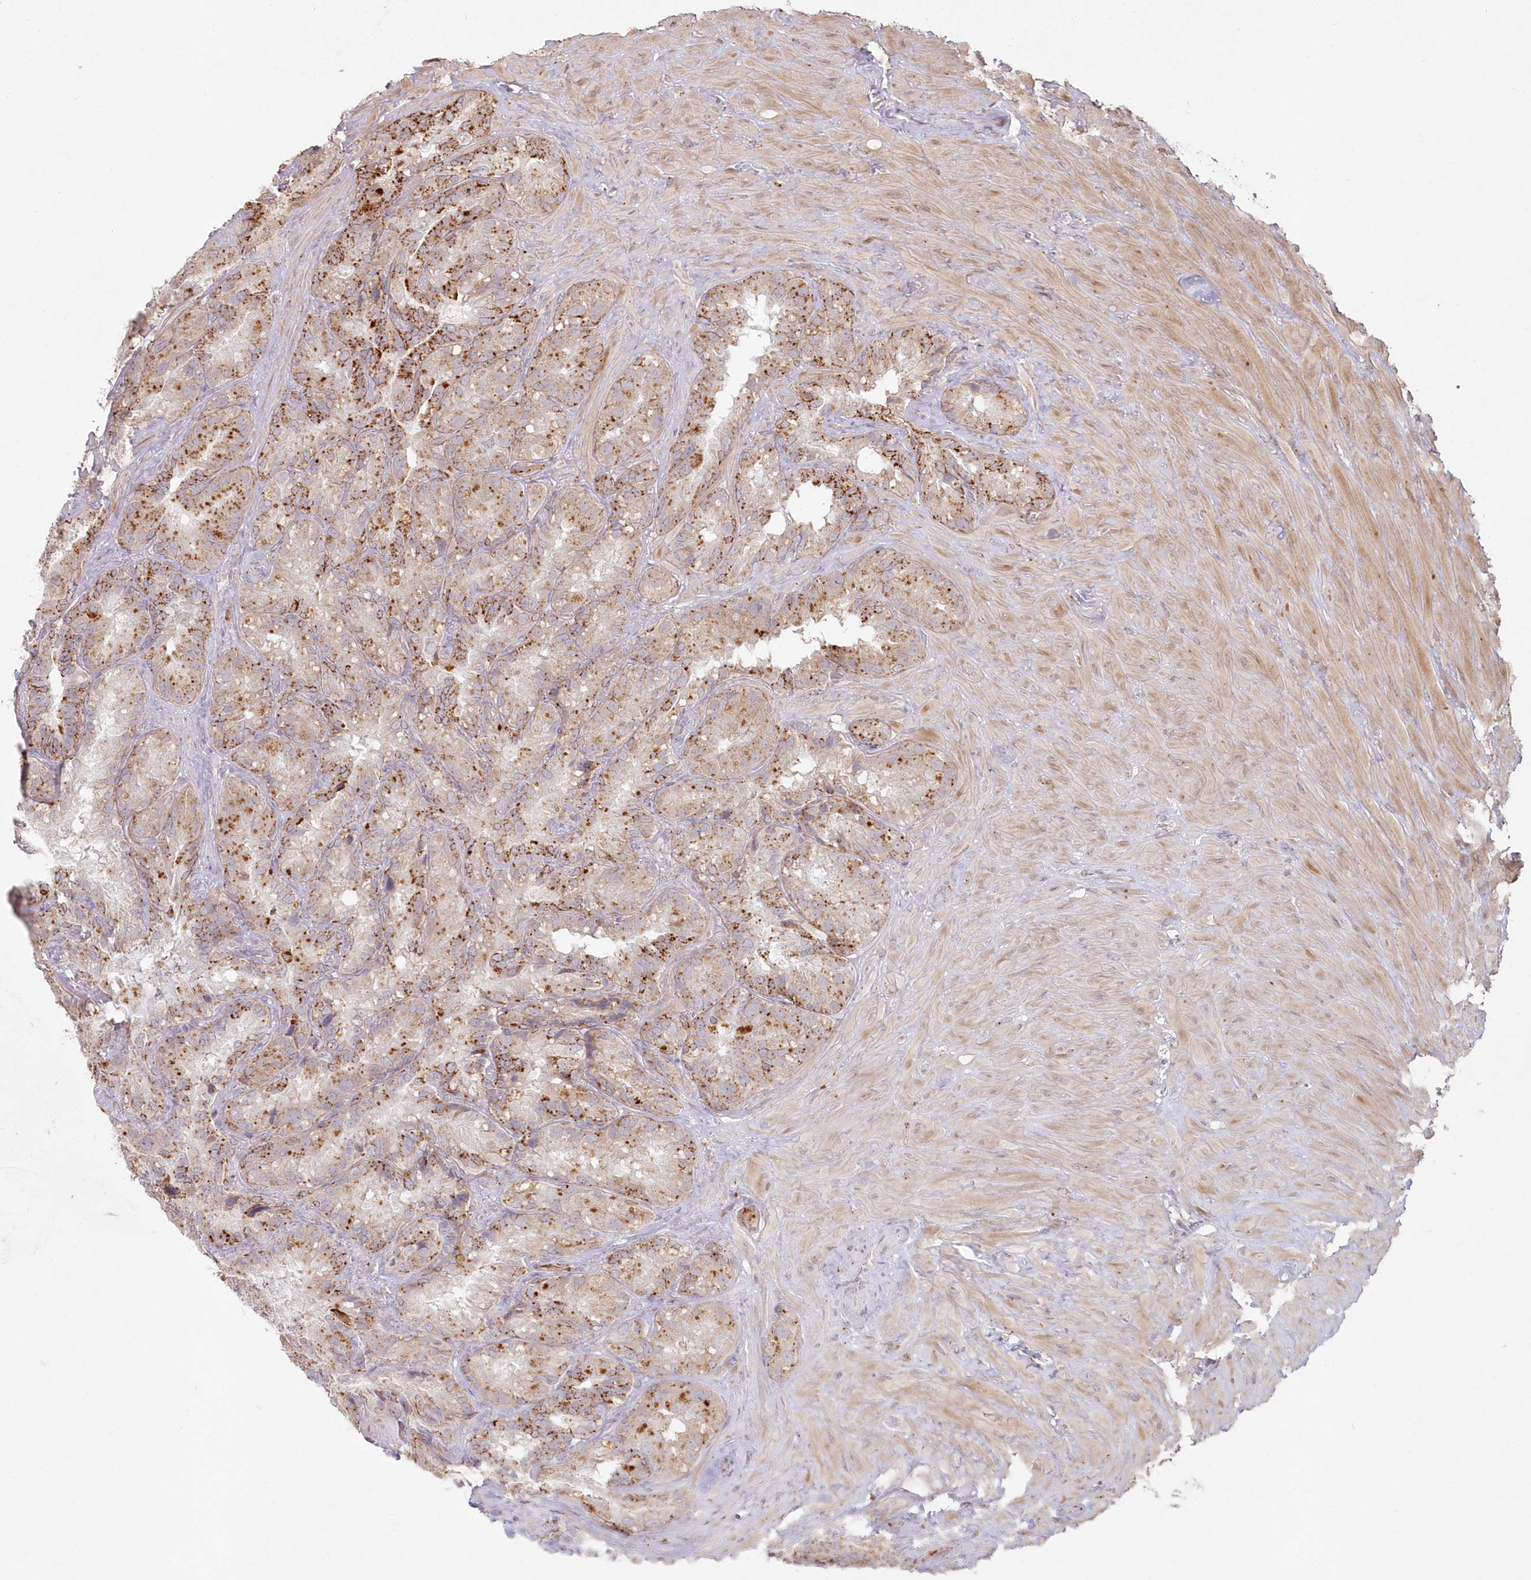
{"staining": {"intensity": "moderate", "quantity": ">75%", "location": "cytoplasmic/membranous"}, "tissue": "seminal vesicle", "cell_type": "Glandular cells", "image_type": "normal", "snomed": [{"axis": "morphology", "description": "Normal tissue, NOS"}, {"axis": "topography", "description": "Prostate"}, {"axis": "topography", "description": "Seminal veicle"}], "caption": "About >75% of glandular cells in benign seminal vesicle demonstrate moderate cytoplasmic/membranous protein expression as visualized by brown immunohistochemical staining.", "gene": "ARSB", "patient": {"sex": "male", "age": 68}}